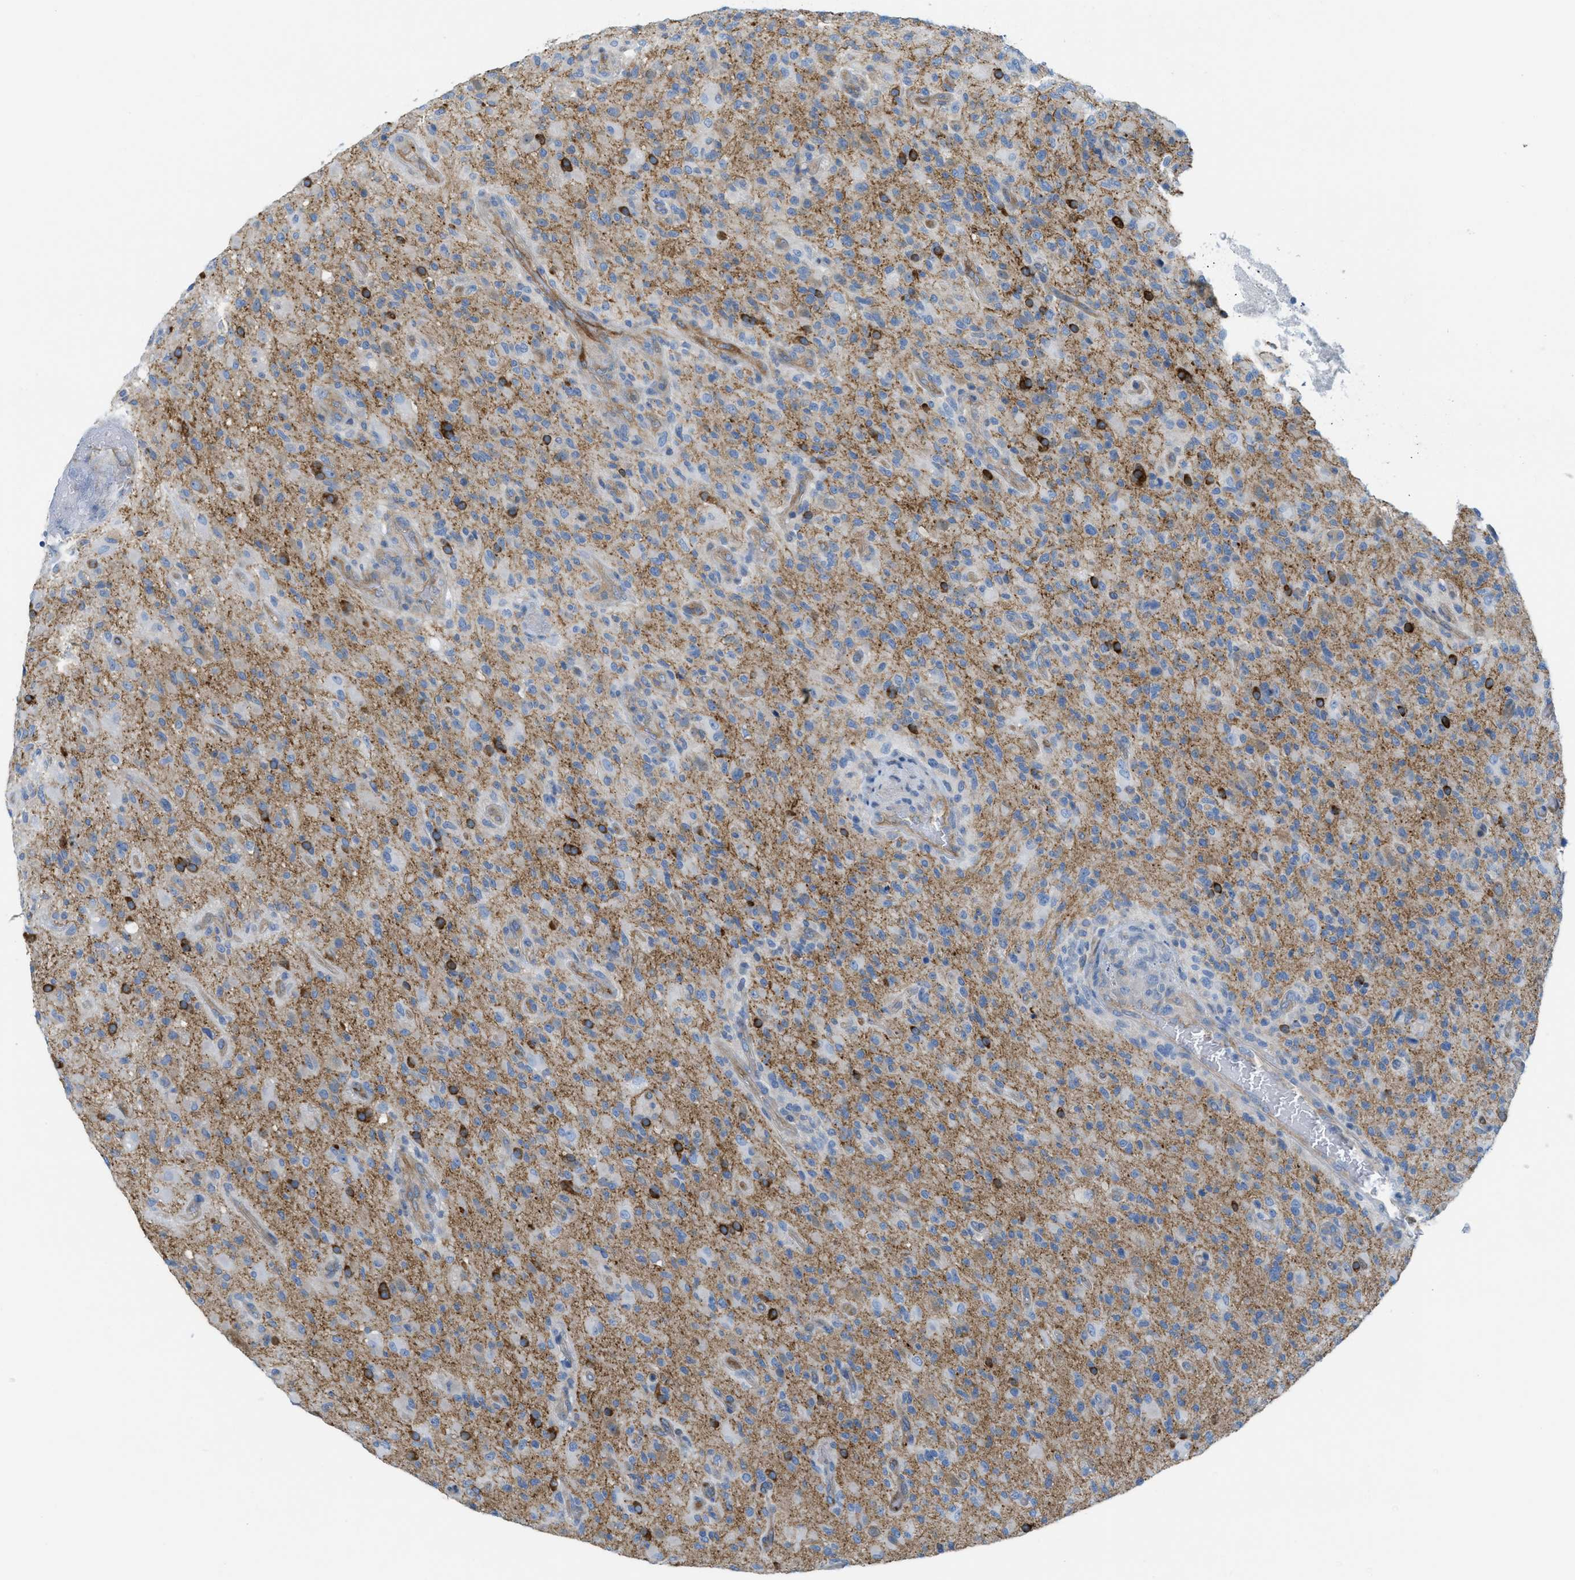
{"staining": {"intensity": "strong", "quantity": "<25%", "location": "cytoplasmic/membranous"}, "tissue": "glioma", "cell_type": "Tumor cells", "image_type": "cancer", "snomed": [{"axis": "morphology", "description": "Glioma, malignant, High grade"}, {"axis": "topography", "description": "Brain"}], "caption": "Human glioma stained for a protein (brown) reveals strong cytoplasmic/membranous positive positivity in approximately <25% of tumor cells.", "gene": "ASGR1", "patient": {"sex": "male", "age": 71}}